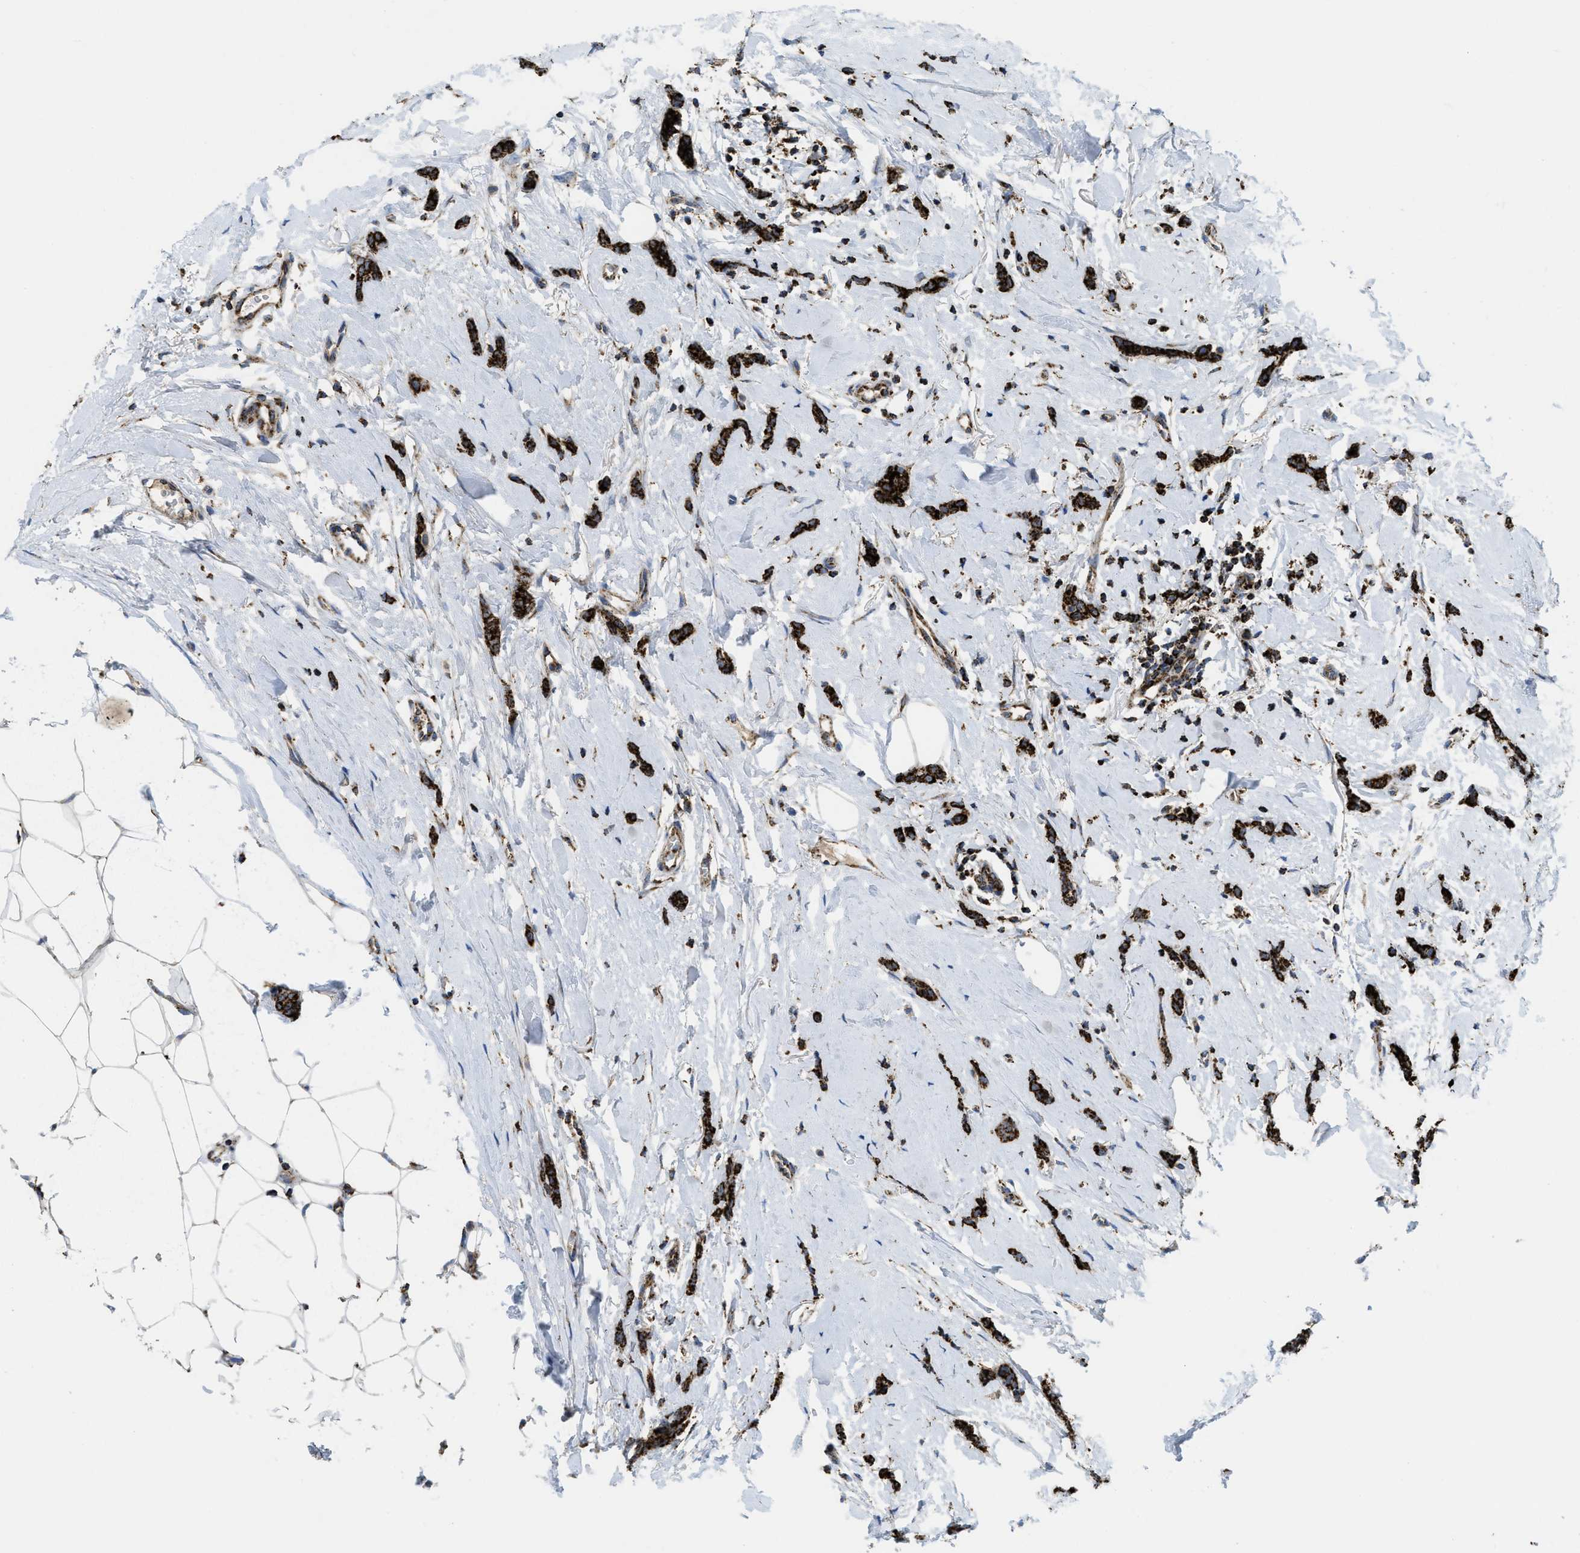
{"staining": {"intensity": "strong", "quantity": ">75%", "location": "cytoplasmic/membranous"}, "tissue": "breast cancer", "cell_type": "Tumor cells", "image_type": "cancer", "snomed": [{"axis": "morphology", "description": "Lobular carcinoma"}, {"axis": "topography", "description": "Skin"}, {"axis": "topography", "description": "Breast"}], "caption": "Immunohistochemistry staining of lobular carcinoma (breast), which displays high levels of strong cytoplasmic/membranous expression in about >75% of tumor cells indicating strong cytoplasmic/membranous protein expression. The staining was performed using DAB (brown) for protein detection and nuclei were counterstained in hematoxylin (blue).", "gene": "SQOR", "patient": {"sex": "female", "age": 46}}